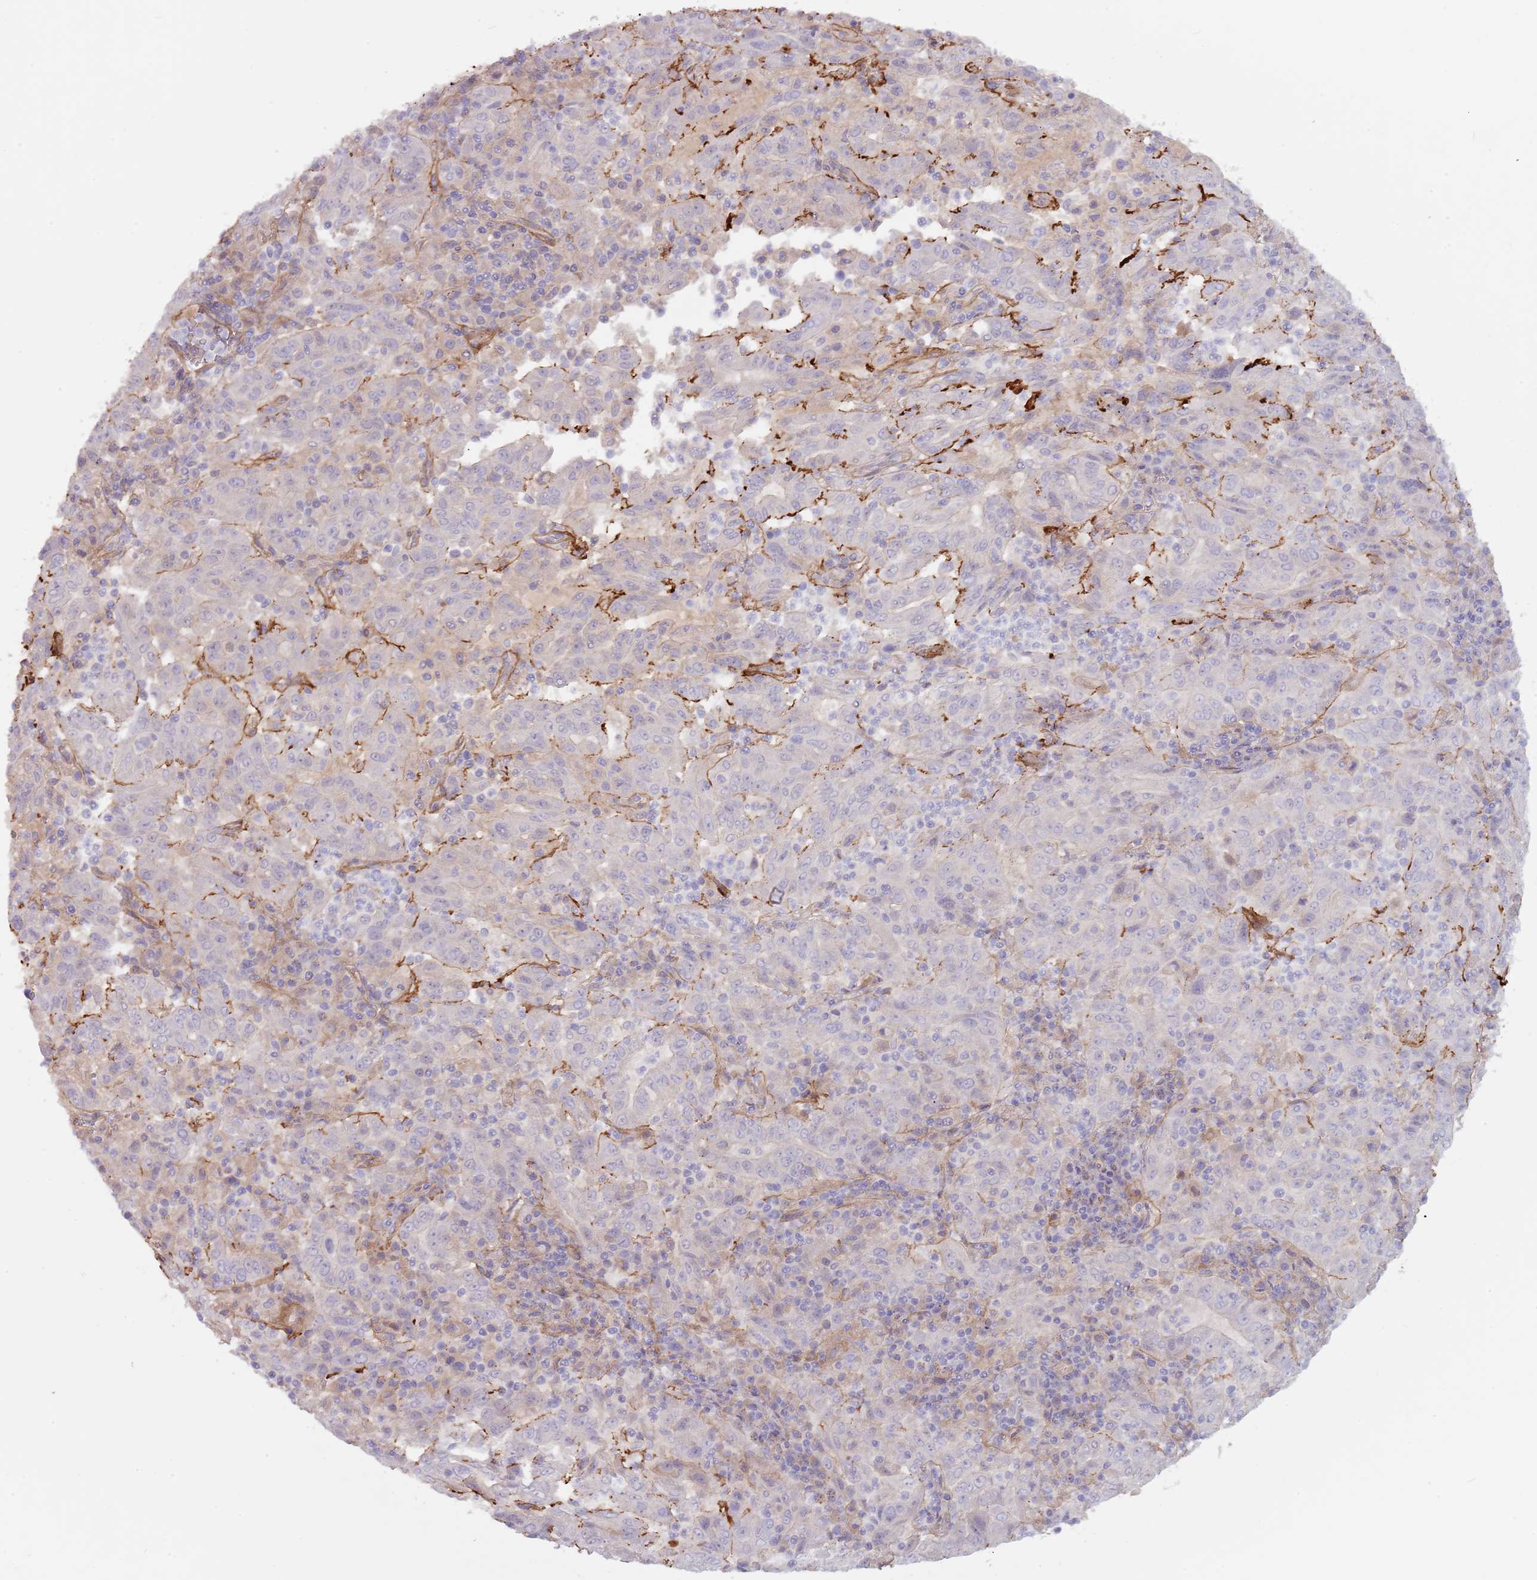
{"staining": {"intensity": "negative", "quantity": "none", "location": "none"}, "tissue": "pancreatic cancer", "cell_type": "Tumor cells", "image_type": "cancer", "snomed": [{"axis": "morphology", "description": "Adenocarcinoma, NOS"}, {"axis": "topography", "description": "Pancreas"}], "caption": "This is an IHC micrograph of human pancreatic cancer (adenocarcinoma). There is no positivity in tumor cells.", "gene": "TINAGL1", "patient": {"sex": "male", "age": 63}}